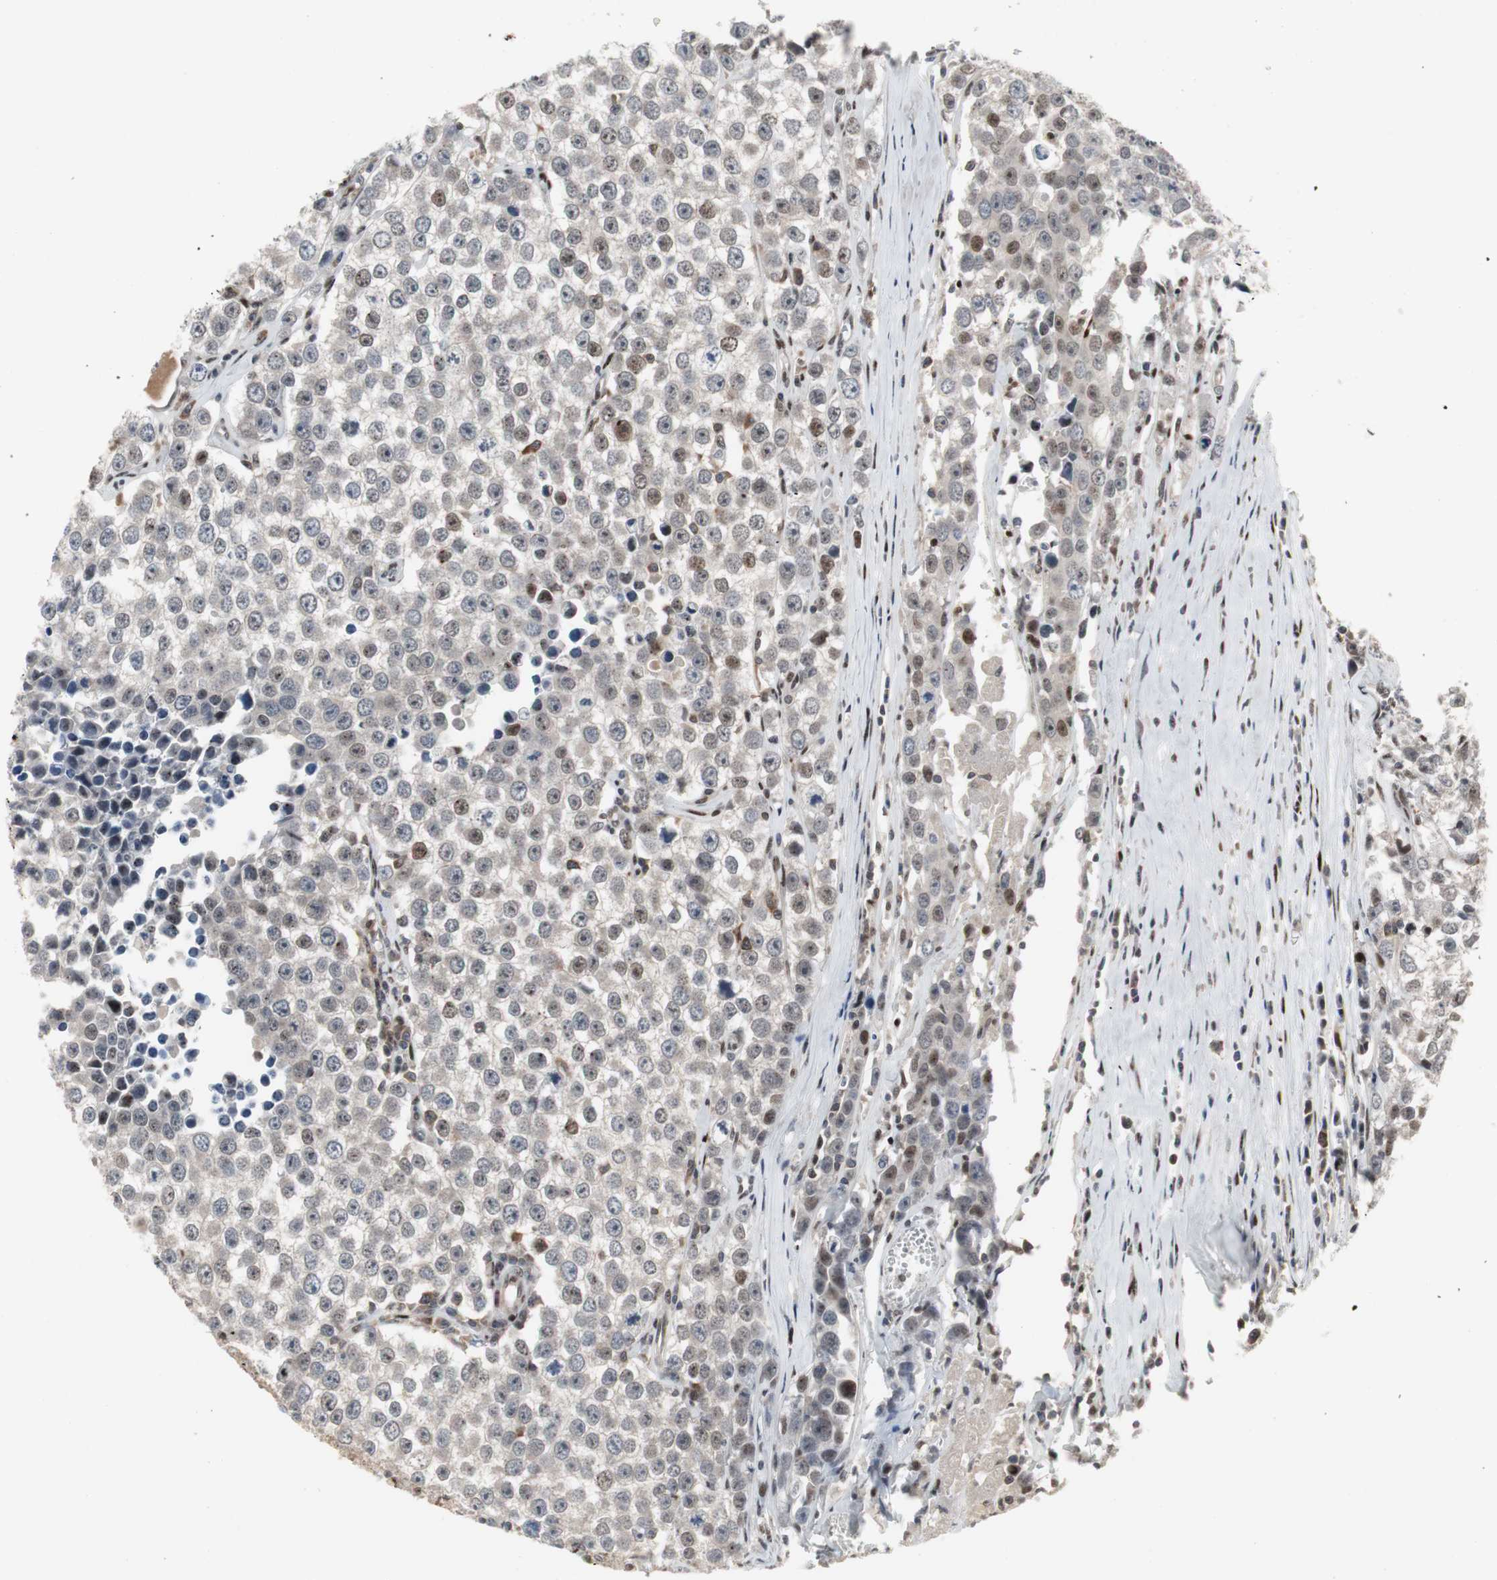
{"staining": {"intensity": "moderate", "quantity": "<25%", "location": "nuclear"}, "tissue": "testis cancer", "cell_type": "Tumor cells", "image_type": "cancer", "snomed": [{"axis": "morphology", "description": "Seminoma, NOS"}, {"axis": "morphology", "description": "Carcinoma, Embryonal, NOS"}, {"axis": "topography", "description": "Testis"}], "caption": "Immunohistochemistry (IHC) histopathology image of neoplastic tissue: human testis cancer stained using immunohistochemistry (IHC) demonstrates low levels of moderate protein expression localized specifically in the nuclear of tumor cells, appearing as a nuclear brown color.", "gene": "GRK2", "patient": {"sex": "male", "age": 52}}